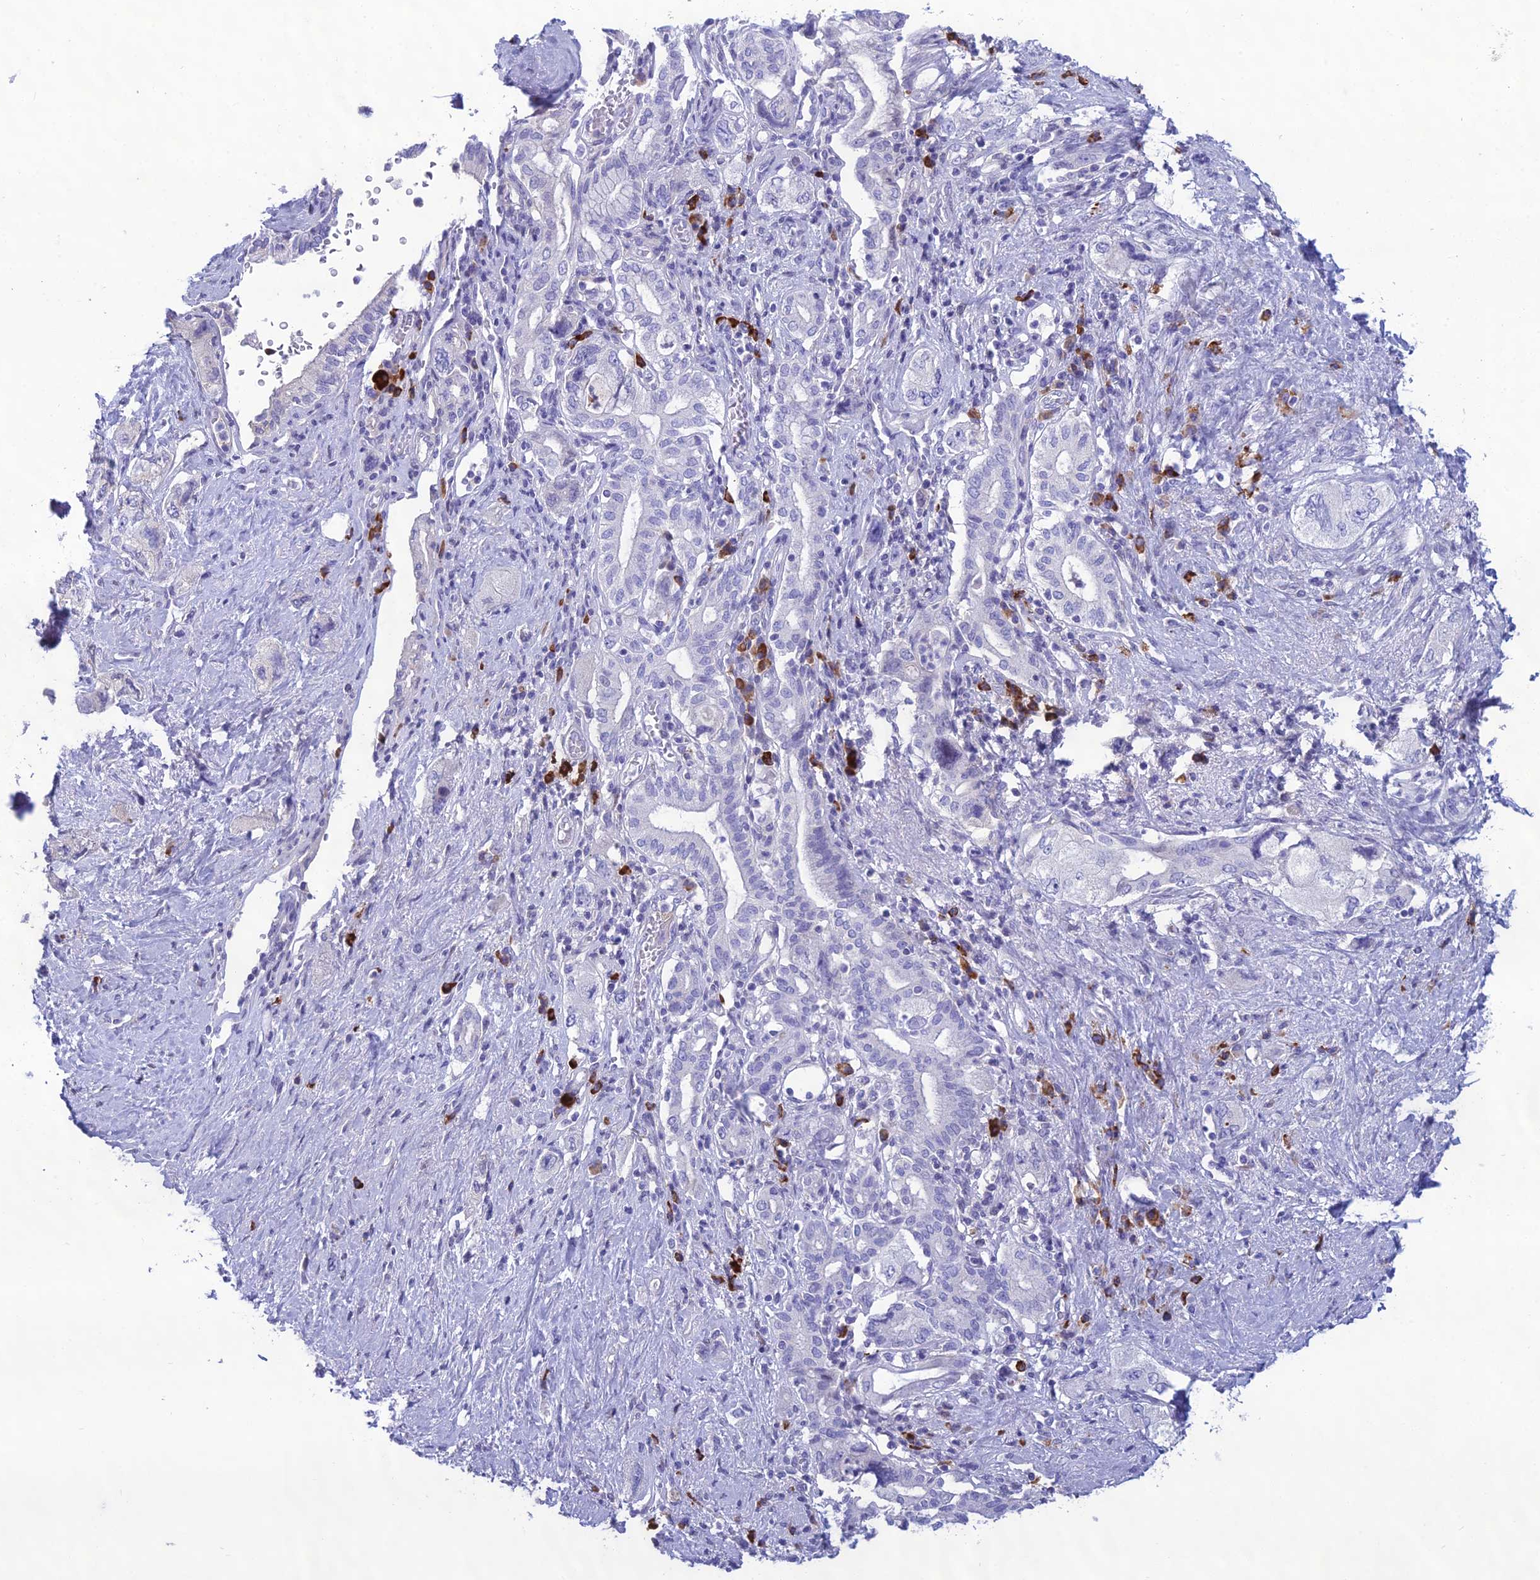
{"staining": {"intensity": "negative", "quantity": "none", "location": "none"}, "tissue": "pancreatic cancer", "cell_type": "Tumor cells", "image_type": "cancer", "snomed": [{"axis": "morphology", "description": "Adenocarcinoma, NOS"}, {"axis": "topography", "description": "Pancreas"}], "caption": "Photomicrograph shows no protein positivity in tumor cells of pancreatic cancer (adenocarcinoma) tissue.", "gene": "CRB2", "patient": {"sex": "female", "age": 73}}